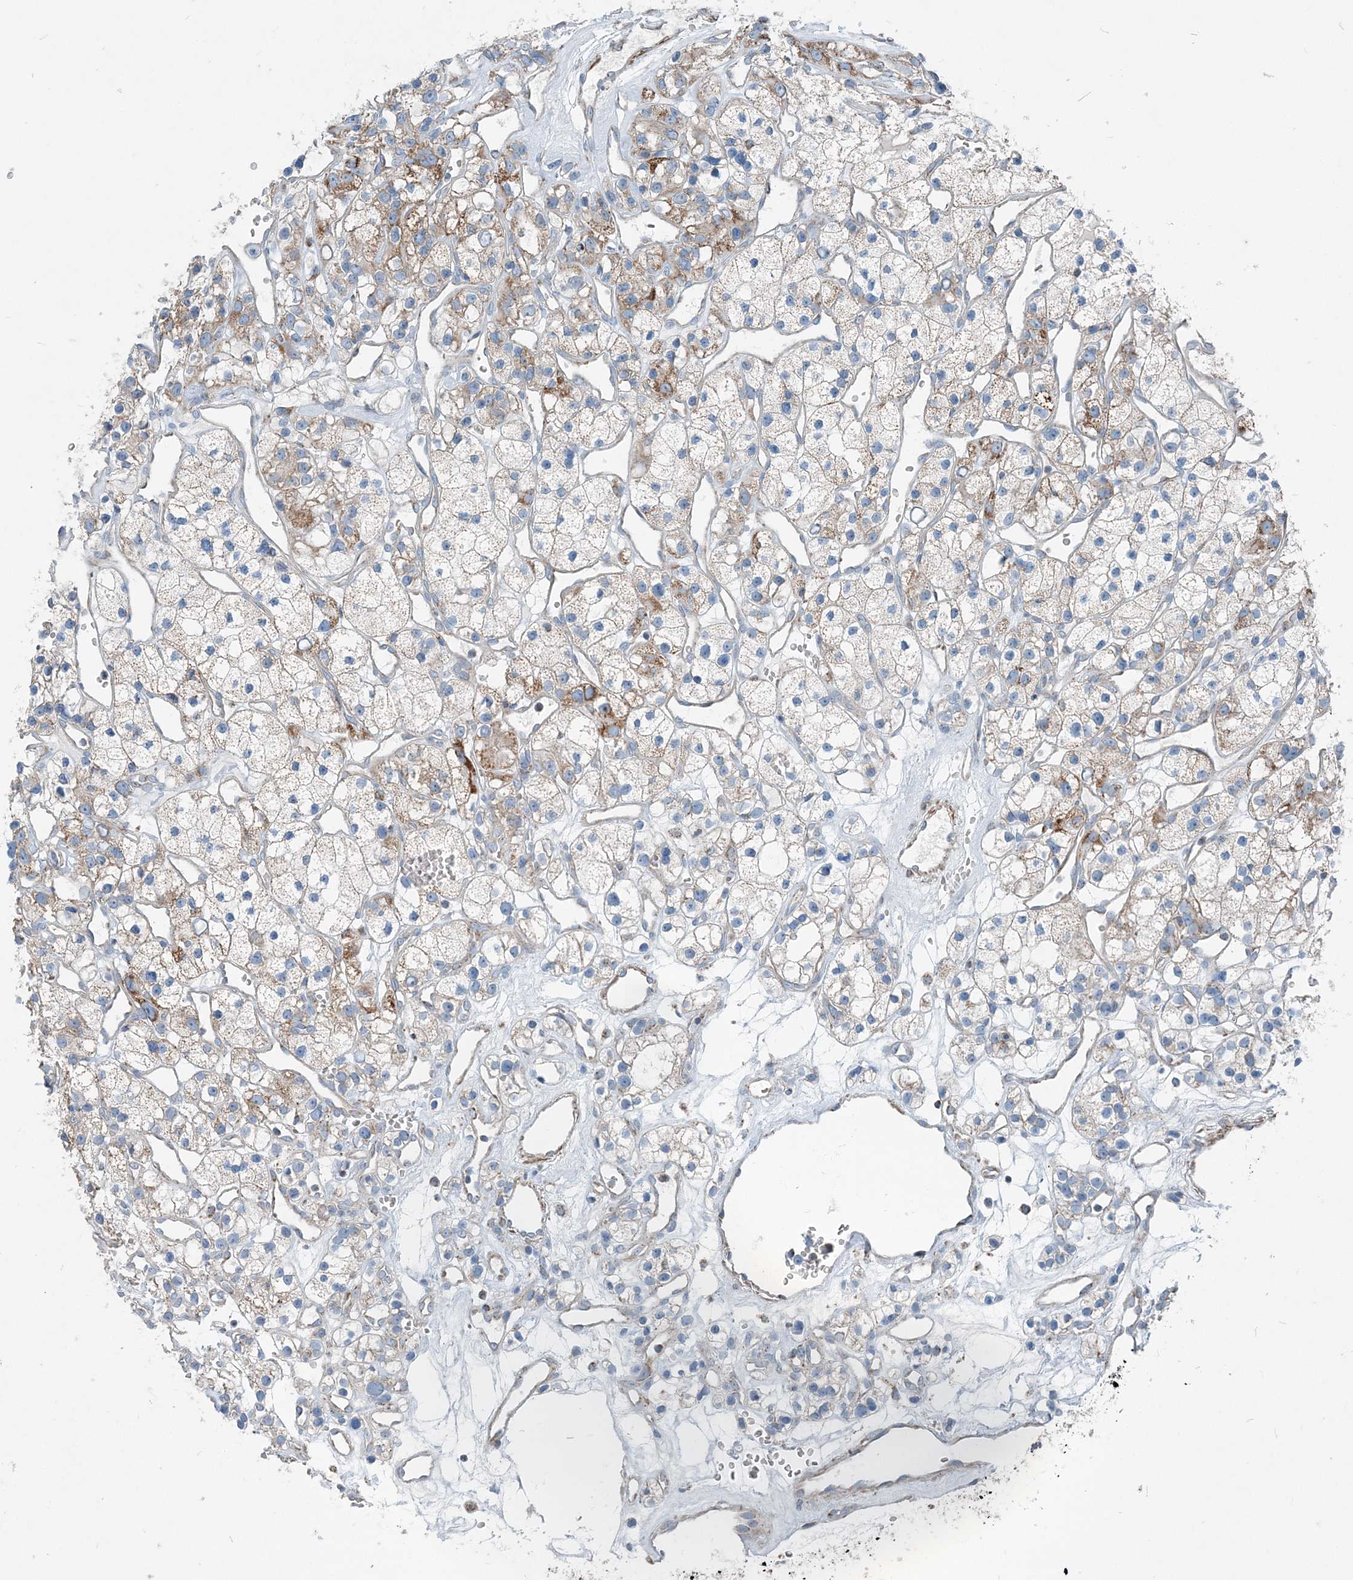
{"staining": {"intensity": "moderate", "quantity": "<25%", "location": "cytoplasmic/membranous"}, "tissue": "renal cancer", "cell_type": "Tumor cells", "image_type": "cancer", "snomed": [{"axis": "morphology", "description": "Adenocarcinoma, NOS"}, {"axis": "topography", "description": "Kidney"}], "caption": "Immunohistochemical staining of adenocarcinoma (renal) demonstrates low levels of moderate cytoplasmic/membranous expression in approximately <25% of tumor cells.", "gene": "INTU", "patient": {"sex": "female", "age": 57}}